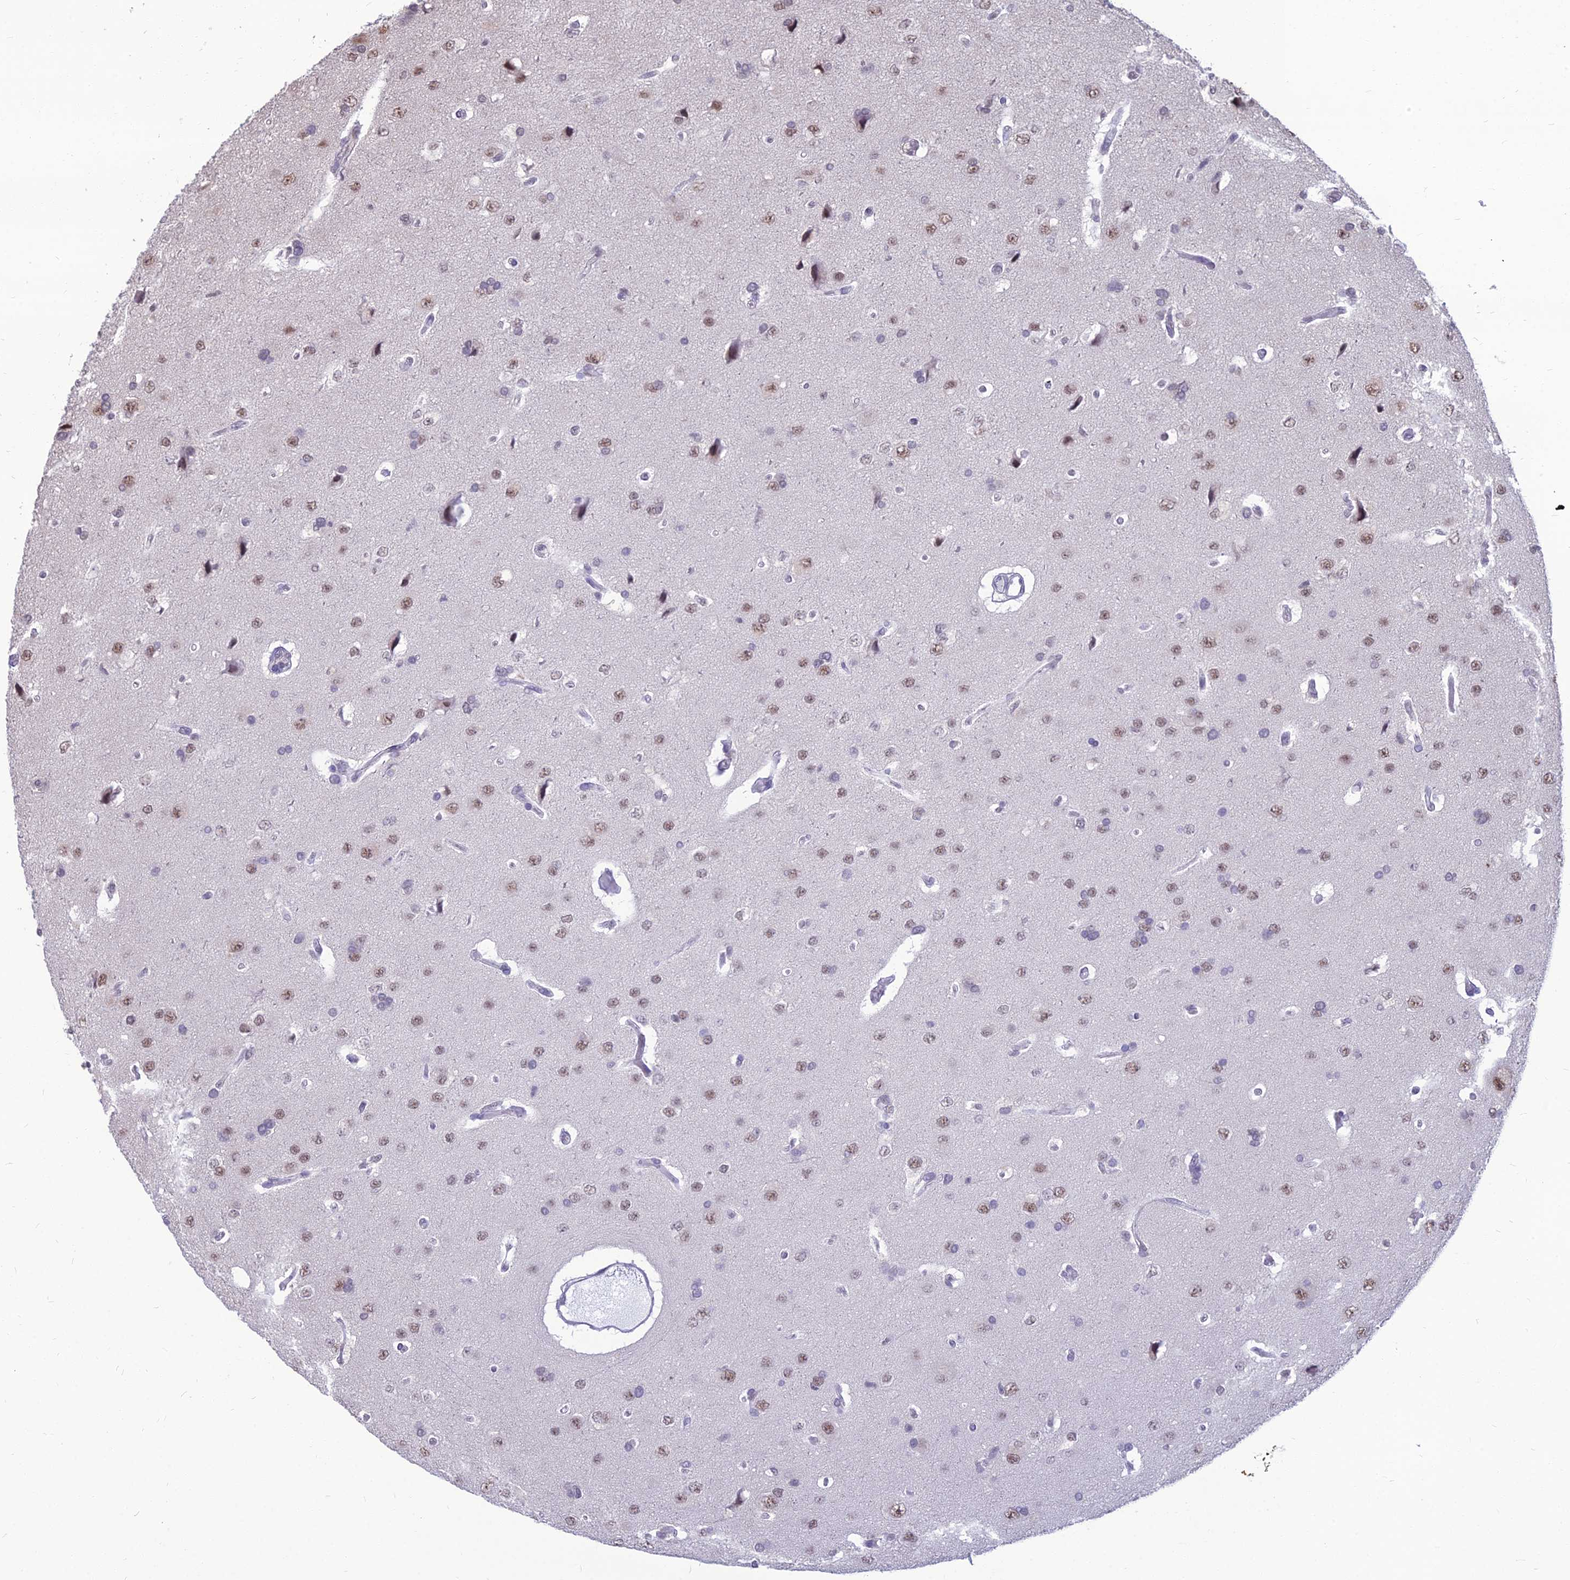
{"staining": {"intensity": "moderate", "quantity": "25%-75%", "location": "nuclear"}, "tissue": "glioma", "cell_type": "Tumor cells", "image_type": "cancer", "snomed": [{"axis": "morphology", "description": "Glioma, malignant, High grade"}, {"axis": "topography", "description": "Brain"}], "caption": "Protein staining of malignant glioma (high-grade) tissue displays moderate nuclear expression in approximately 25%-75% of tumor cells.", "gene": "SRSF7", "patient": {"sex": "male", "age": 77}}